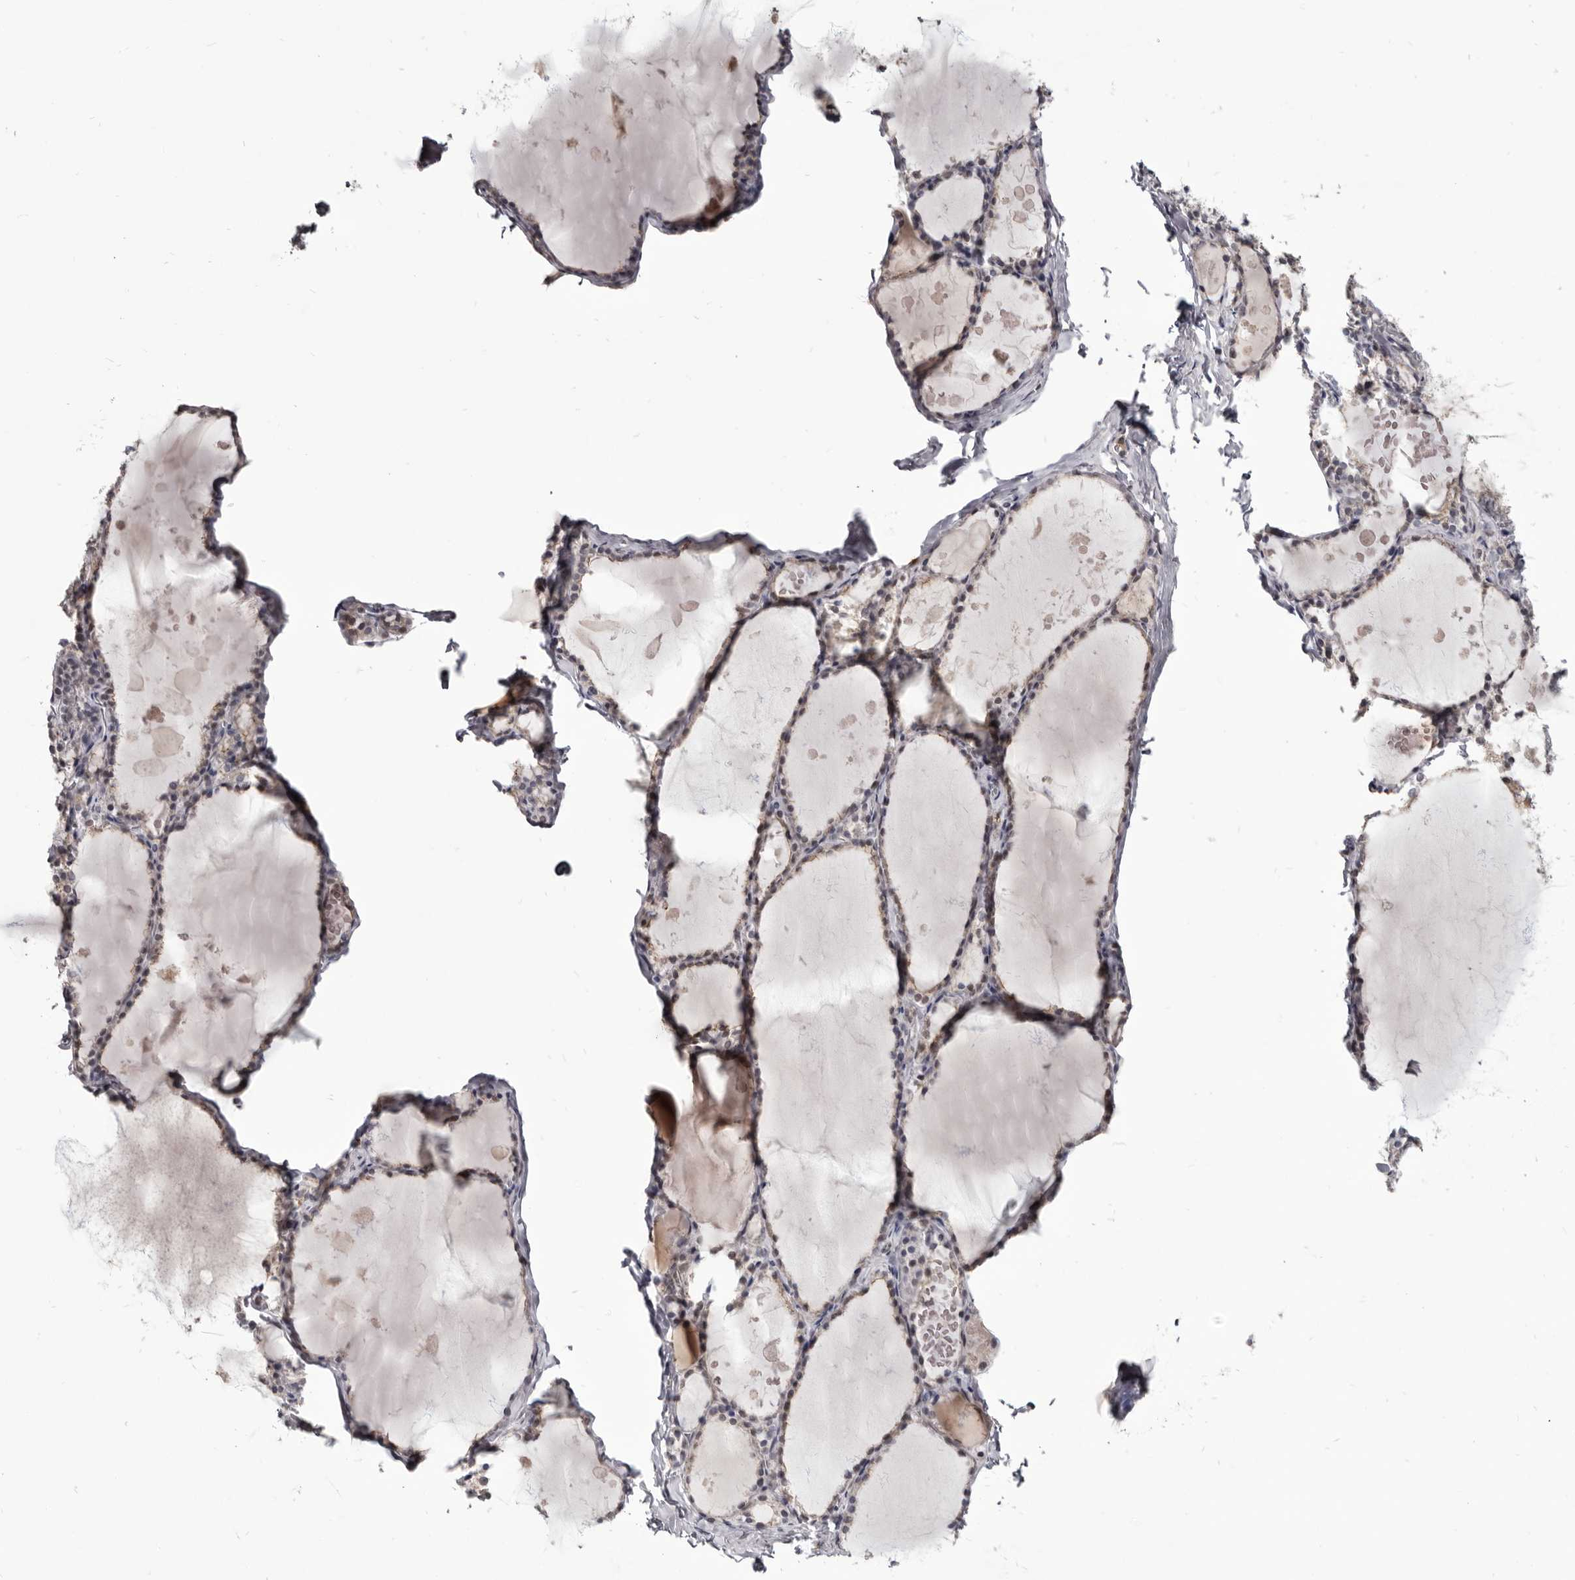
{"staining": {"intensity": "moderate", "quantity": "25%-75%", "location": "cytoplasmic/membranous"}, "tissue": "thyroid gland", "cell_type": "Glandular cells", "image_type": "normal", "snomed": [{"axis": "morphology", "description": "Normal tissue, NOS"}, {"axis": "topography", "description": "Thyroid gland"}], "caption": "Approximately 25%-75% of glandular cells in normal thyroid gland show moderate cytoplasmic/membranous protein positivity as visualized by brown immunohistochemical staining.", "gene": "CGN", "patient": {"sex": "male", "age": 56}}